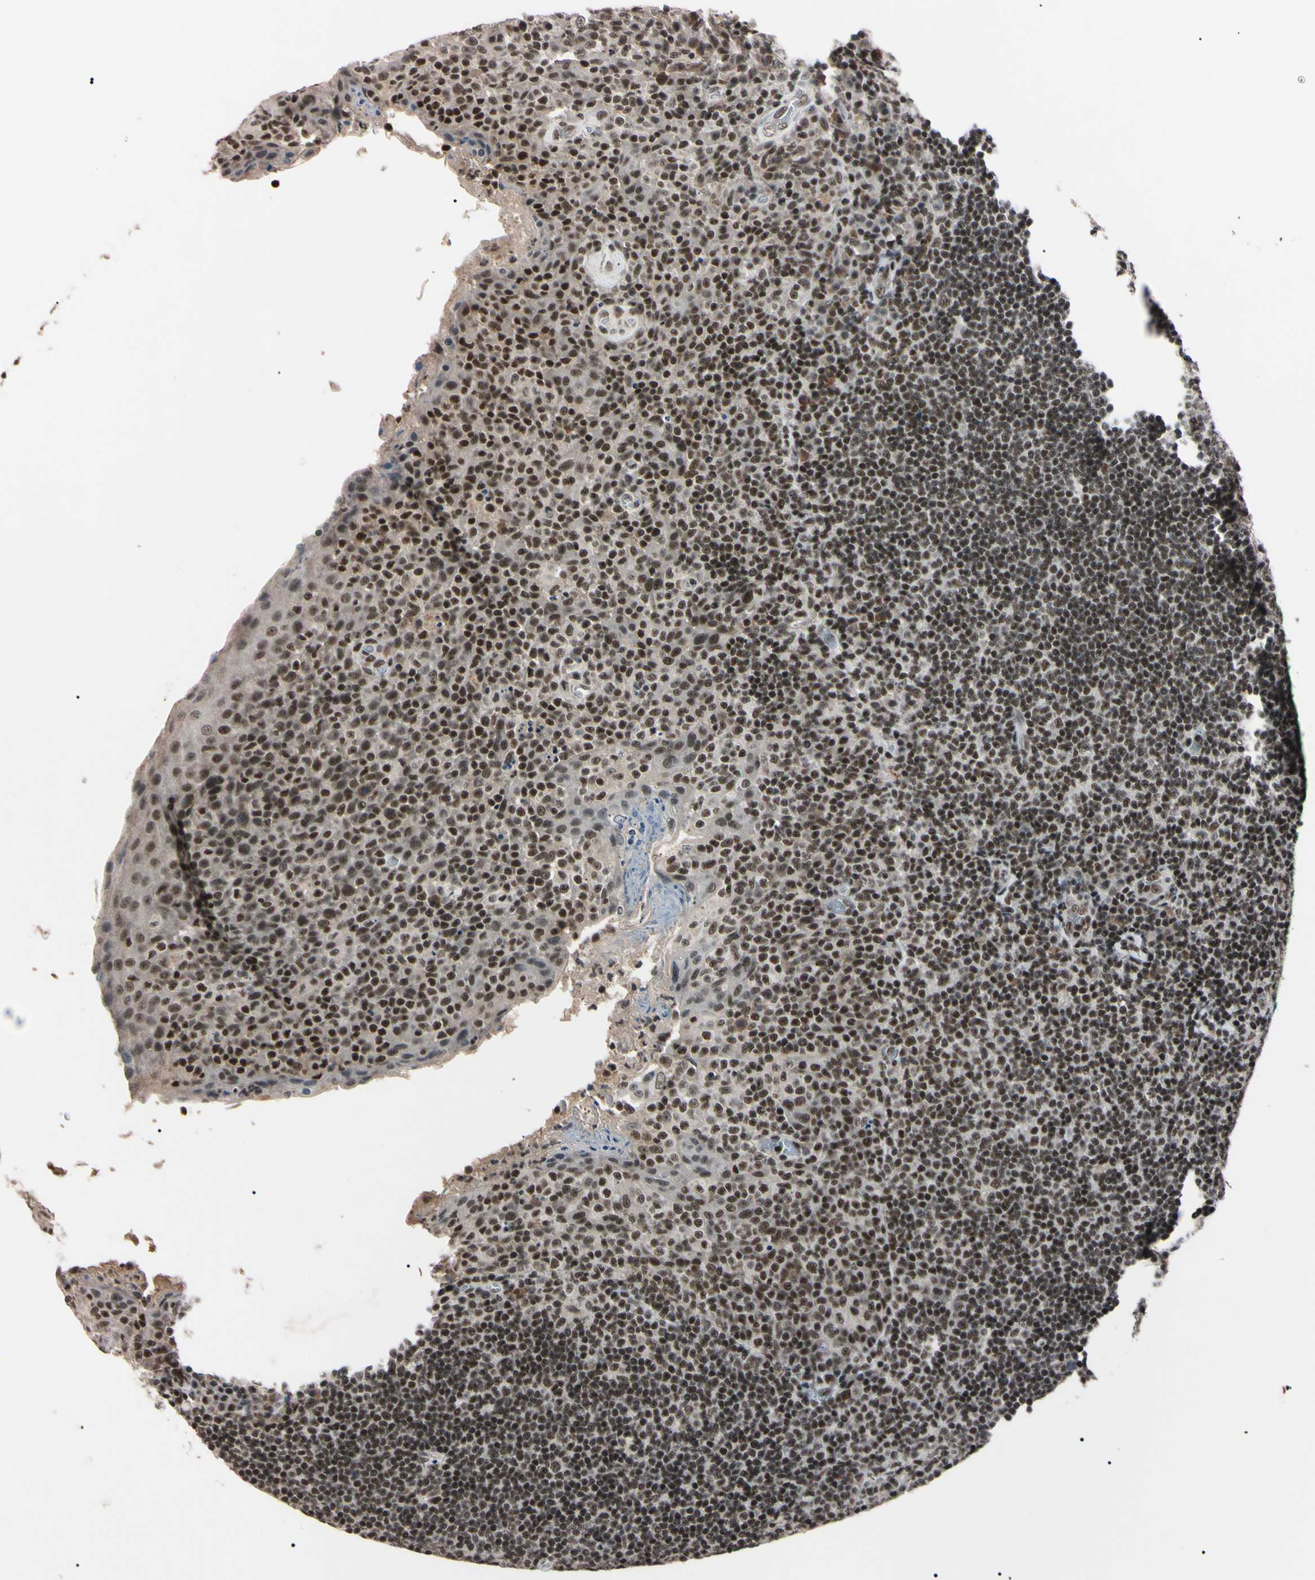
{"staining": {"intensity": "weak", "quantity": ">75%", "location": "nuclear"}, "tissue": "tonsil", "cell_type": "Germinal center cells", "image_type": "normal", "snomed": [{"axis": "morphology", "description": "Normal tissue, NOS"}, {"axis": "topography", "description": "Tonsil"}], "caption": "An IHC image of unremarkable tissue is shown. Protein staining in brown highlights weak nuclear positivity in tonsil within germinal center cells. The staining was performed using DAB (3,3'-diaminobenzidine), with brown indicating positive protein expression. Nuclei are stained blue with hematoxylin.", "gene": "YY1", "patient": {"sex": "male", "age": 17}}